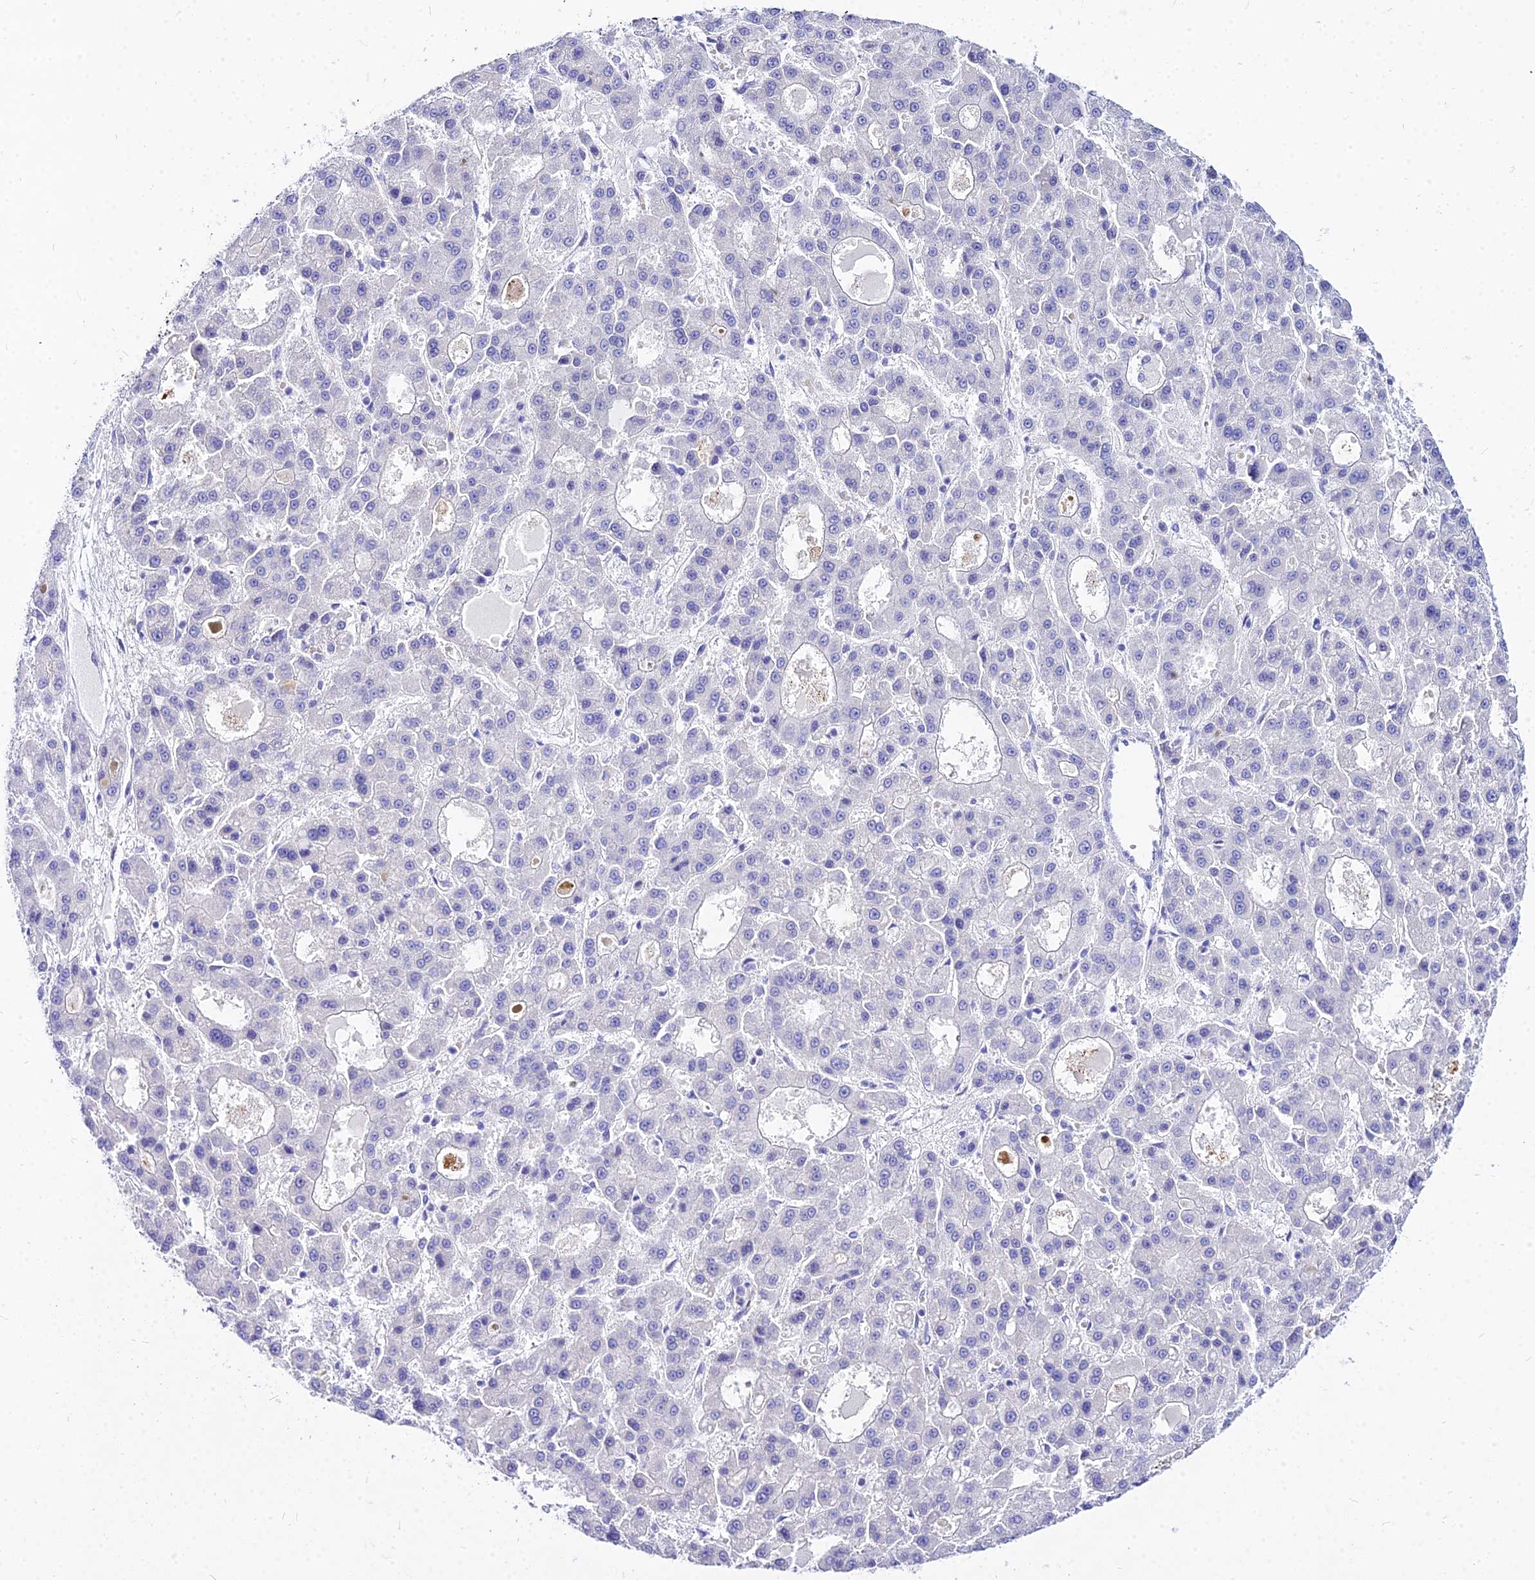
{"staining": {"intensity": "negative", "quantity": "none", "location": "none"}, "tissue": "liver cancer", "cell_type": "Tumor cells", "image_type": "cancer", "snomed": [{"axis": "morphology", "description": "Carcinoma, Hepatocellular, NOS"}, {"axis": "topography", "description": "Liver"}], "caption": "DAB (3,3'-diaminobenzidine) immunohistochemical staining of liver cancer shows no significant expression in tumor cells.", "gene": "CARD18", "patient": {"sex": "male", "age": 70}}